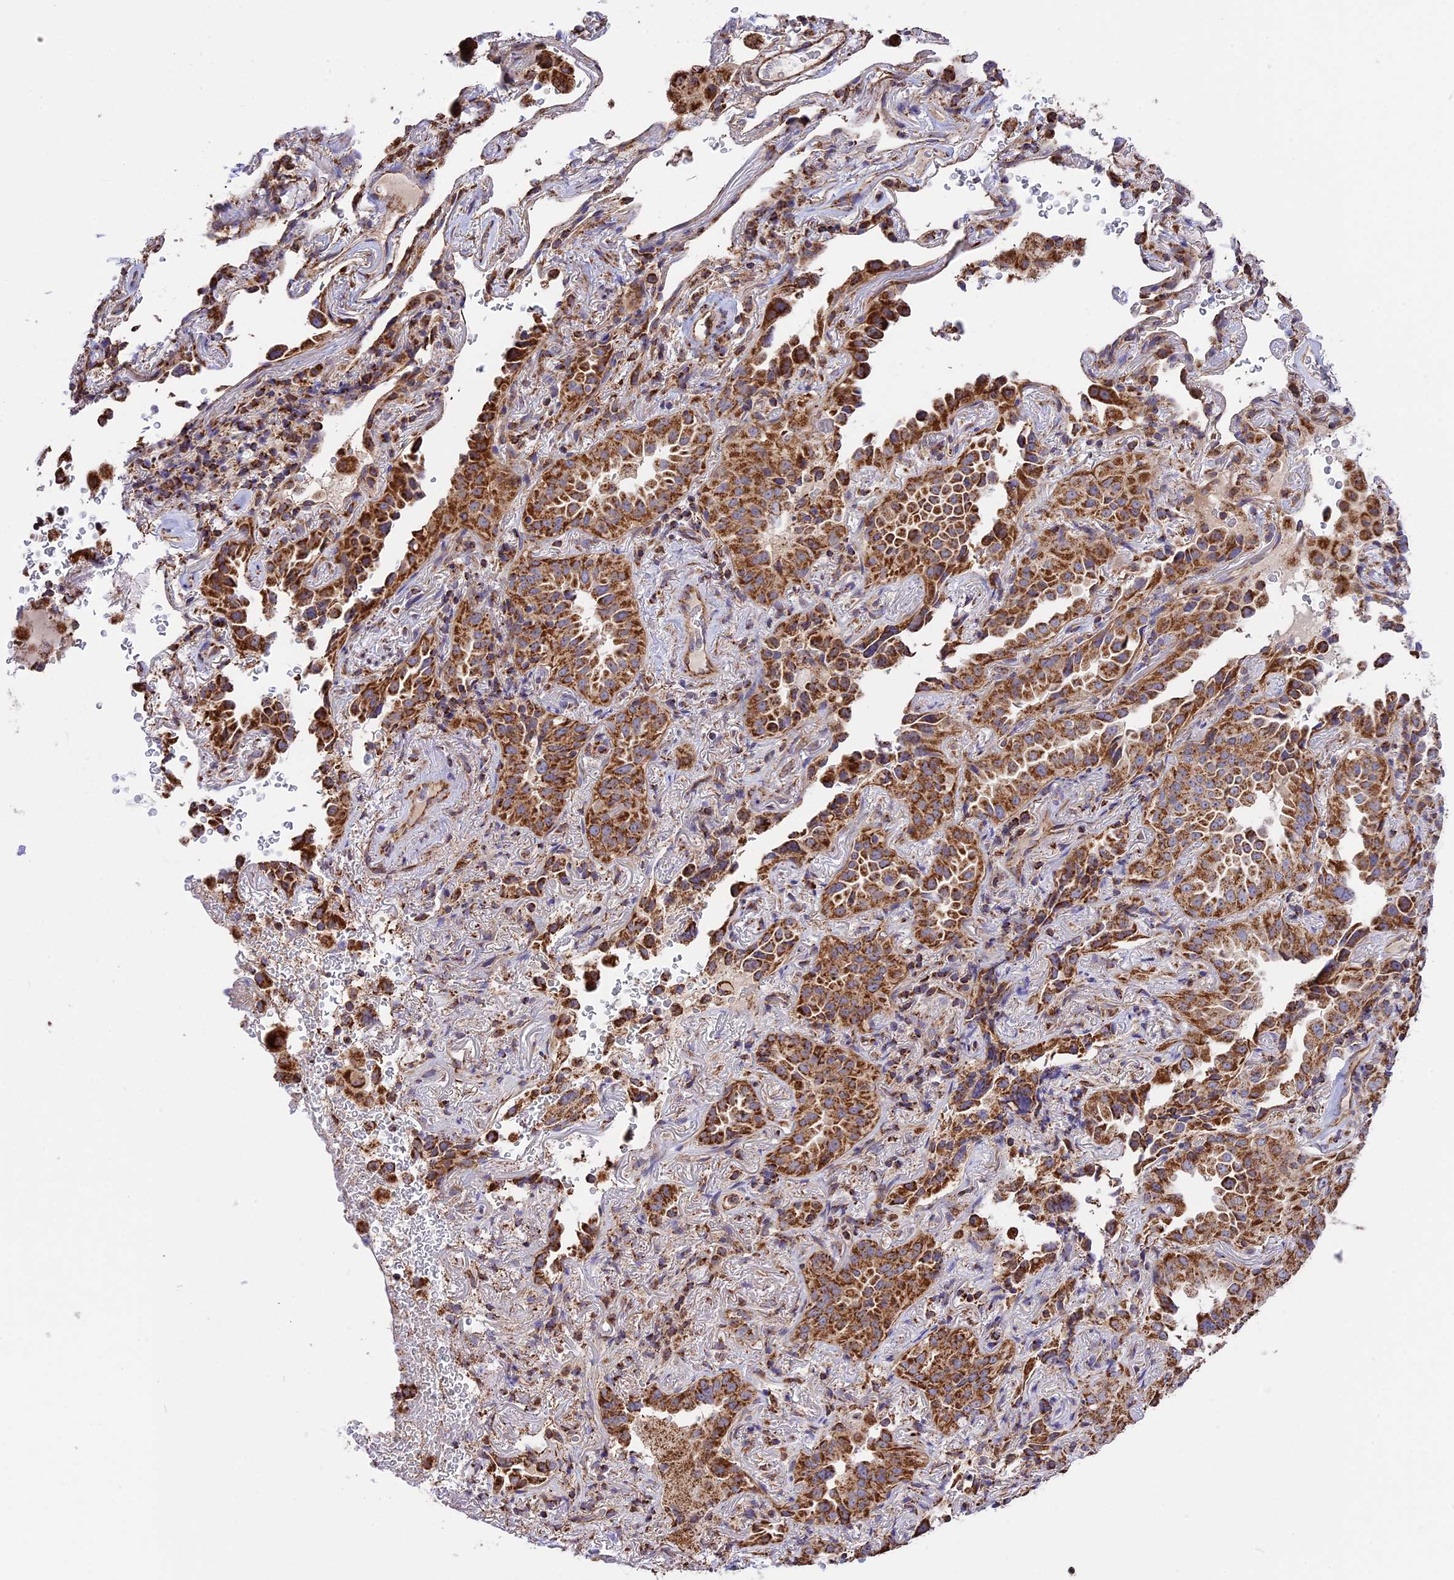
{"staining": {"intensity": "strong", "quantity": ">75%", "location": "cytoplasmic/membranous"}, "tissue": "lung cancer", "cell_type": "Tumor cells", "image_type": "cancer", "snomed": [{"axis": "morphology", "description": "Adenocarcinoma, NOS"}, {"axis": "topography", "description": "Lung"}], "caption": "A brown stain highlights strong cytoplasmic/membranous expression of a protein in human lung cancer tumor cells.", "gene": "TTC4", "patient": {"sex": "female", "age": 69}}